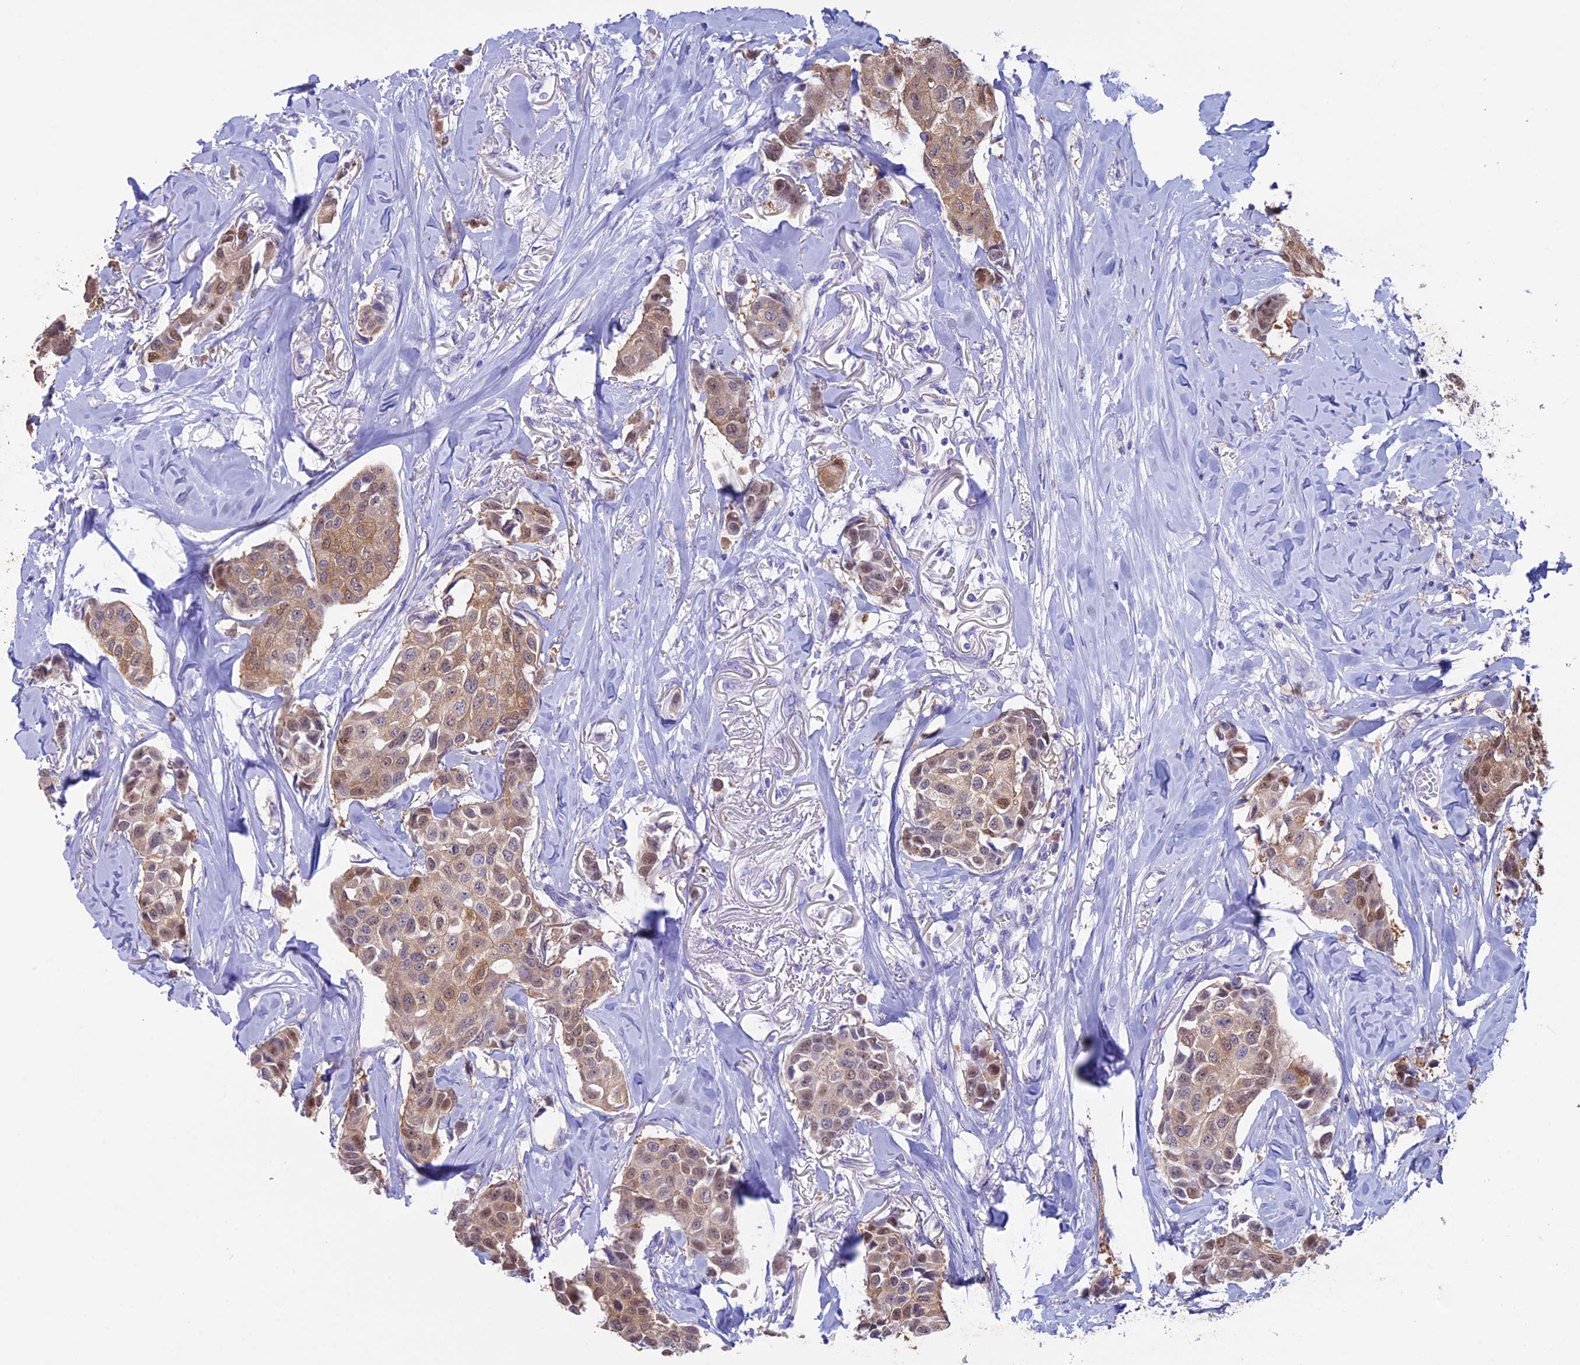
{"staining": {"intensity": "weak", "quantity": ">75%", "location": "cytoplasmic/membranous,nuclear"}, "tissue": "breast cancer", "cell_type": "Tumor cells", "image_type": "cancer", "snomed": [{"axis": "morphology", "description": "Duct carcinoma"}, {"axis": "topography", "description": "Breast"}], "caption": "Protein expression analysis of breast infiltrating ductal carcinoma reveals weak cytoplasmic/membranous and nuclear staining in about >75% of tumor cells.", "gene": "LHFPL2", "patient": {"sex": "female", "age": 80}}